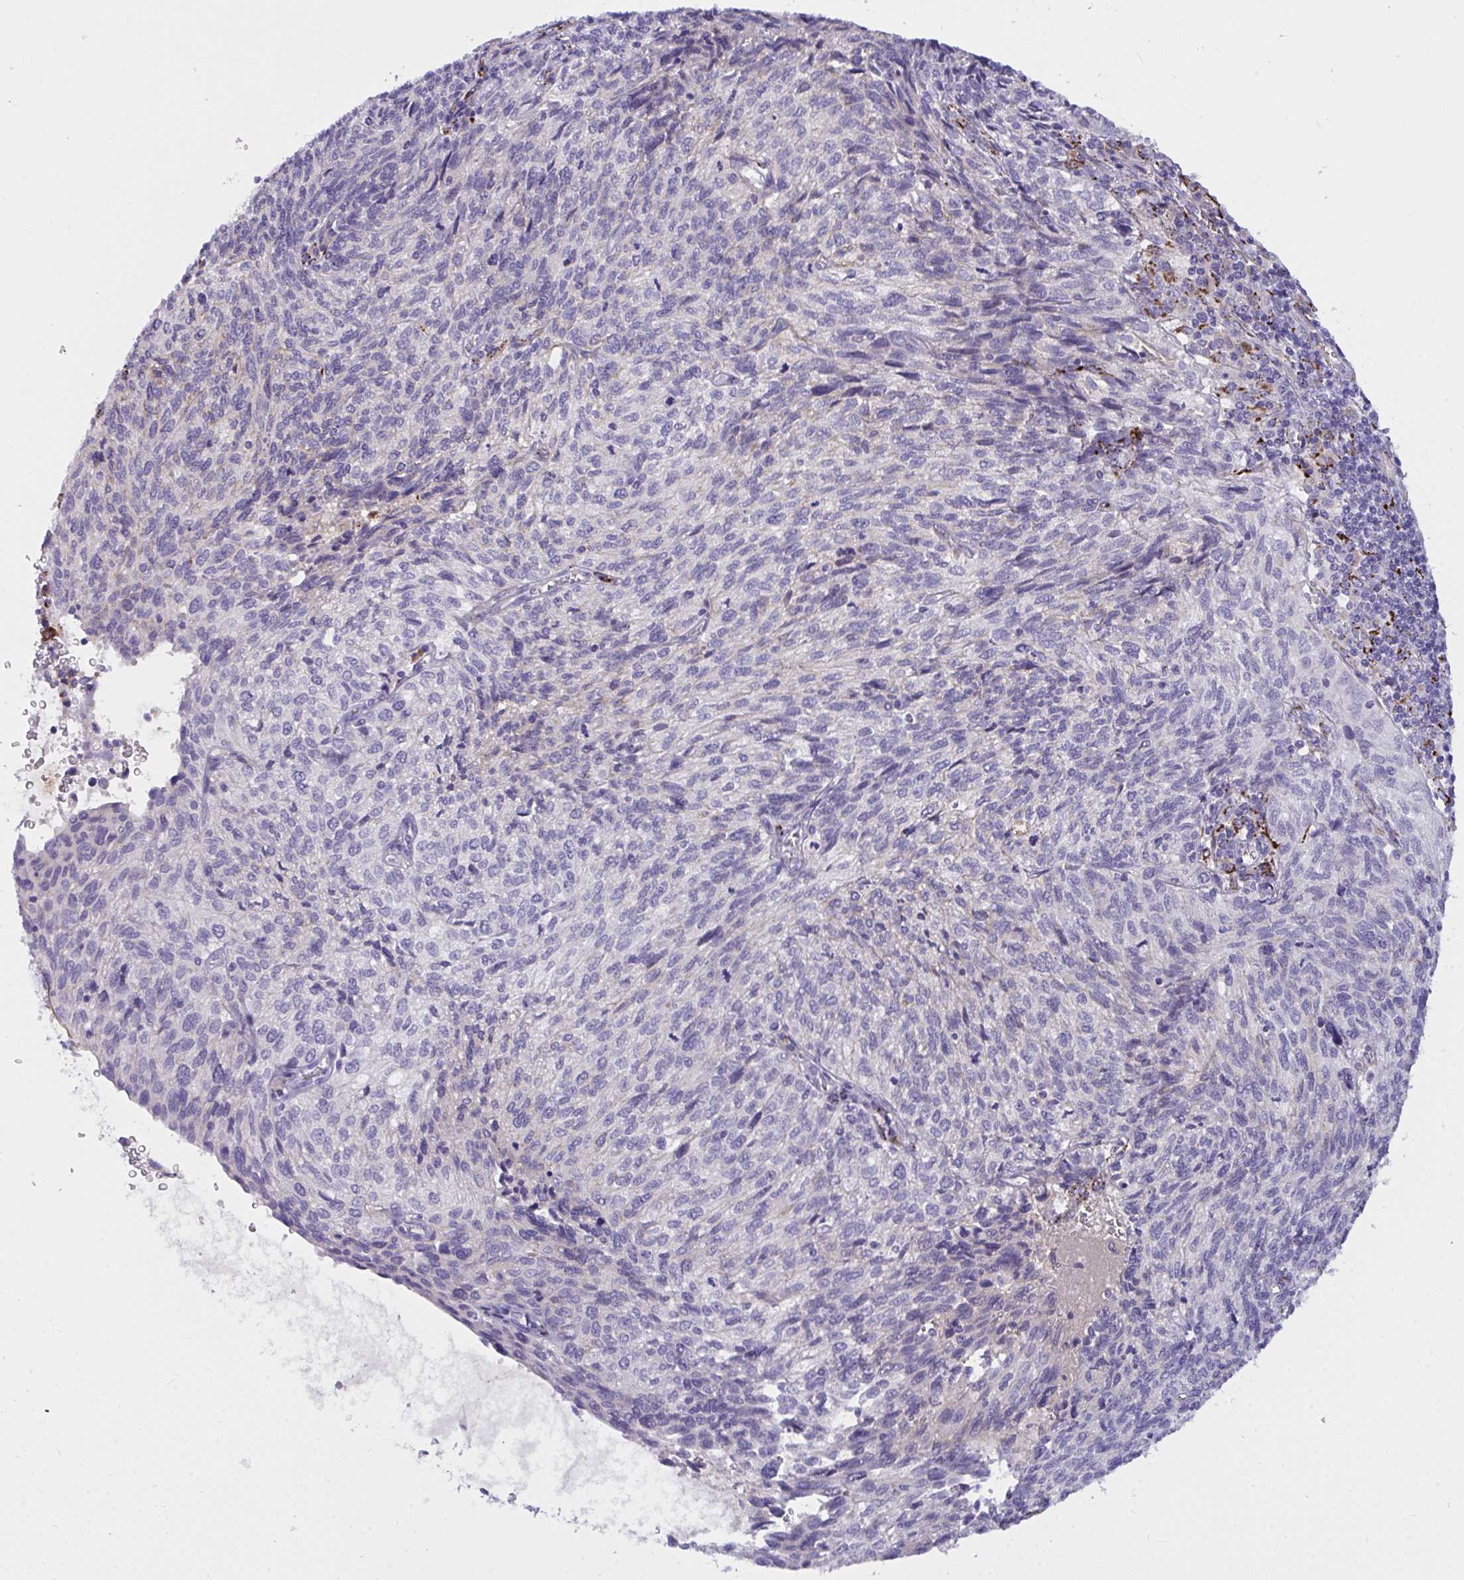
{"staining": {"intensity": "negative", "quantity": "none", "location": "none"}, "tissue": "cervical cancer", "cell_type": "Tumor cells", "image_type": "cancer", "snomed": [{"axis": "morphology", "description": "Squamous cell carcinoma, NOS"}, {"axis": "topography", "description": "Cervix"}], "caption": "DAB immunohistochemical staining of cervical cancer (squamous cell carcinoma) demonstrates no significant staining in tumor cells.", "gene": "SEMA6B", "patient": {"sex": "female", "age": 45}}